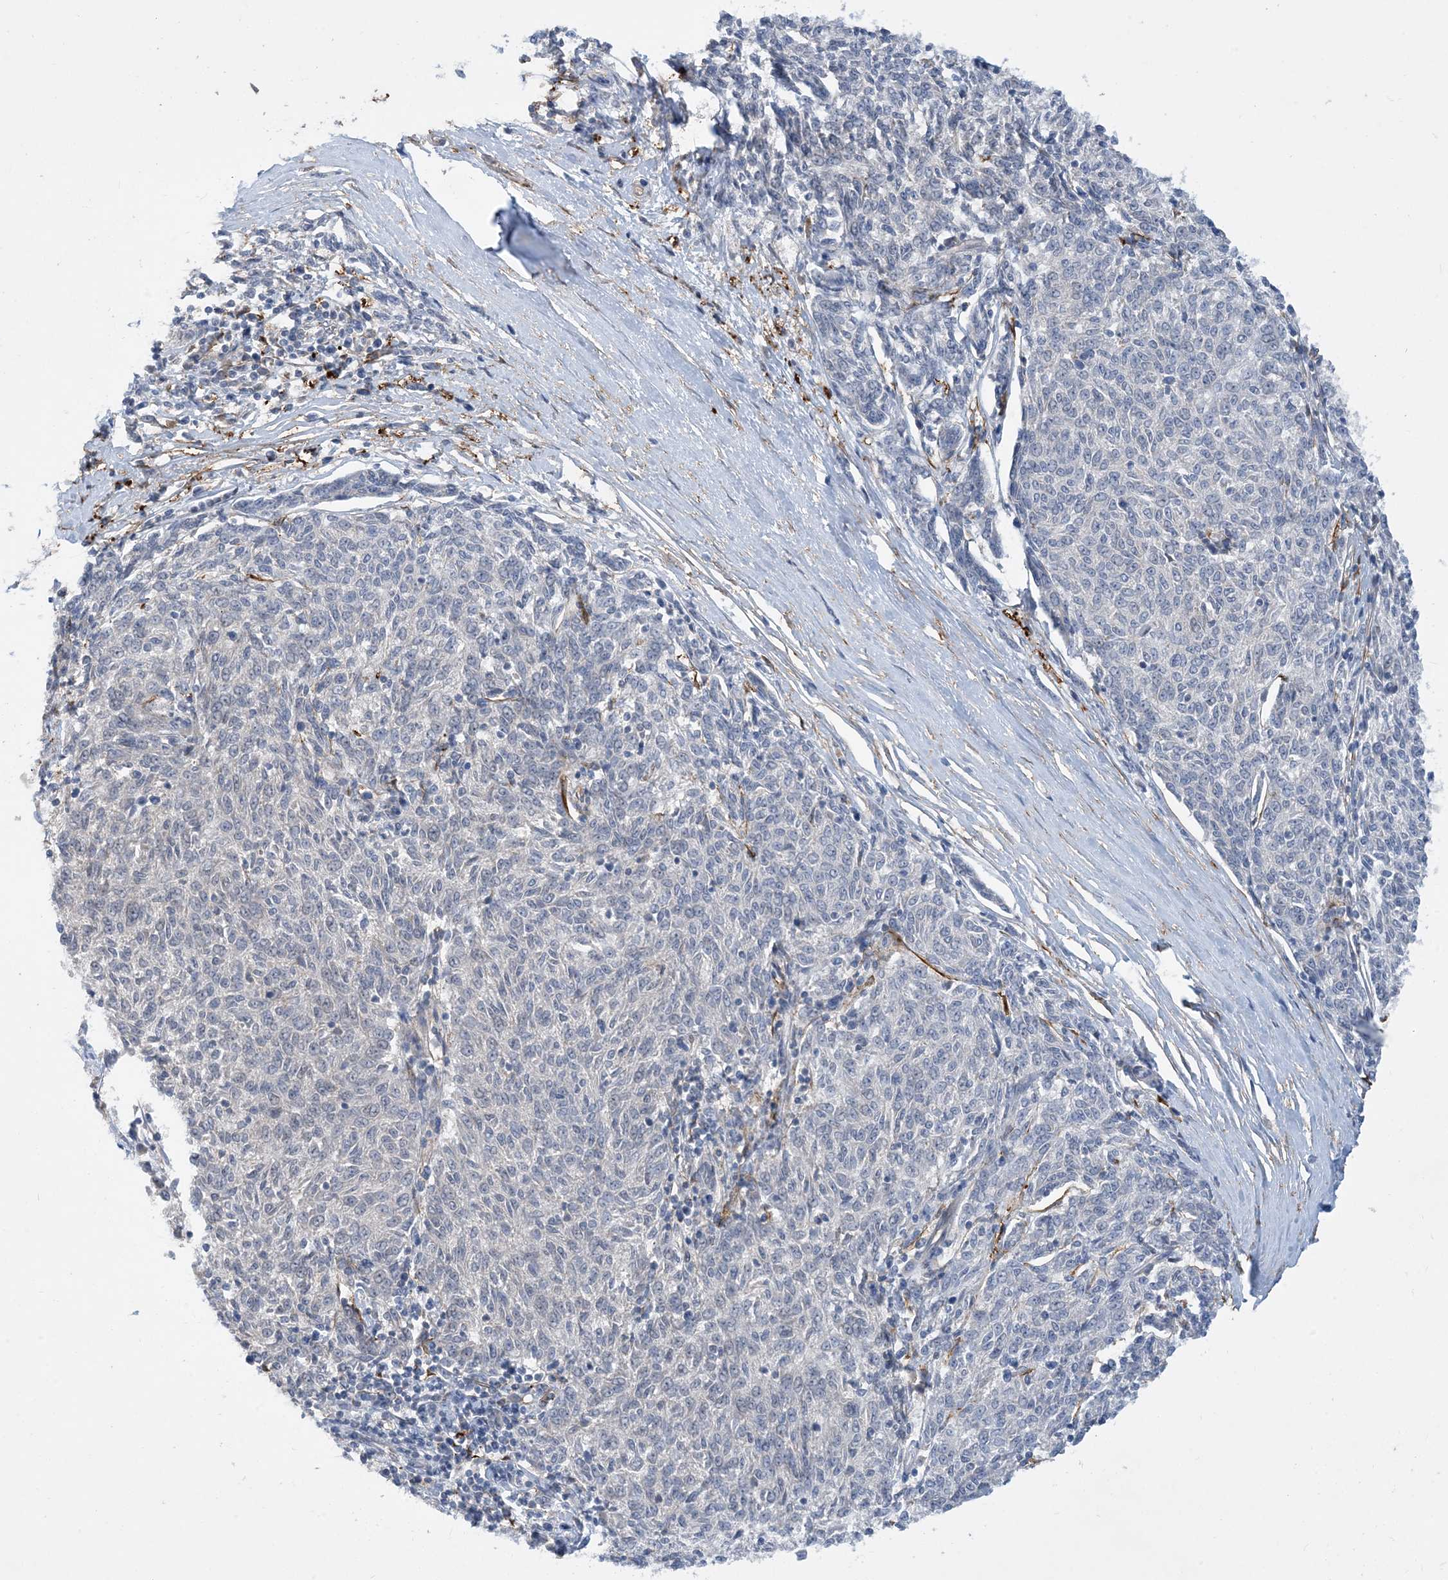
{"staining": {"intensity": "negative", "quantity": "none", "location": "none"}, "tissue": "melanoma", "cell_type": "Tumor cells", "image_type": "cancer", "snomed": [{"axis": "morphology", "description": "Malignant melanoma, NOS"}, {"axis": "topography", "description": "Skin"}], "caption": "High magnification brightfield microscopy of malignant melanoma stained with DAB (3,3'-diaminobenzidine) (brown) and counterstained with hematoxylin (blue): tumor cells show no significant positivity.", "gene": "EIF2A", "patient": {"sex": "female", "age": 72}}